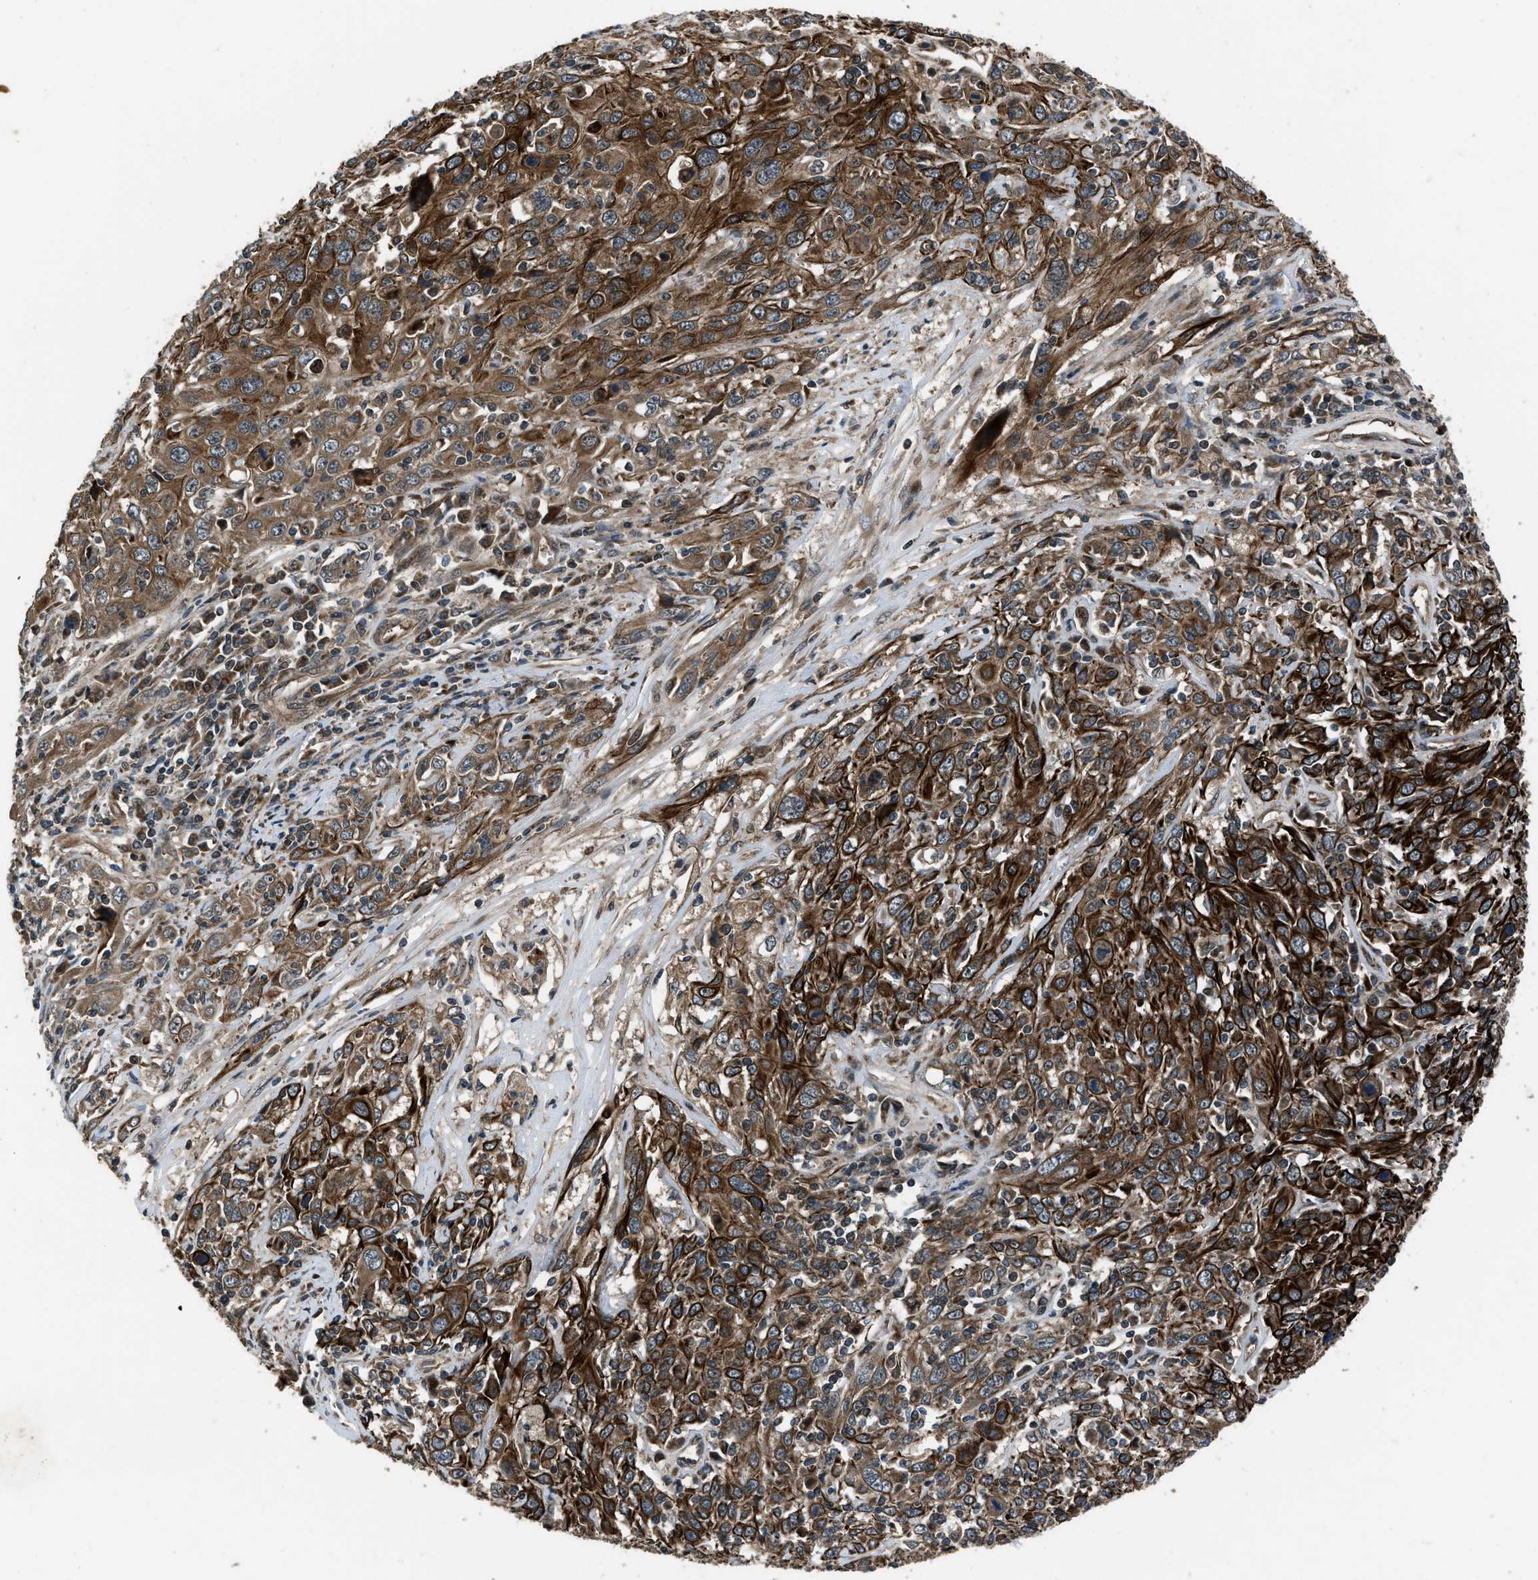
{"staining": {"intensity": "strong", "quantity": ">75%", "location": "cytoplasmic/membranous"}, "tissue": "cervical cancer", "cell_type": "Tumor cells", "image_type": "cancer", "snomed": [{"axis": "morphology", "description": "Squamous cell carcinoma, NOS"}, {"axis": "topography", "description": "Cervix"}], "caption": "The histopathology image exhibits staining of cervical cancer, revealing strong cytoplasmic/membranous protein staining (brown color) within tumor cells.", "gene": "IRAK4", "patient": {"sex": "female", "age": 46}}